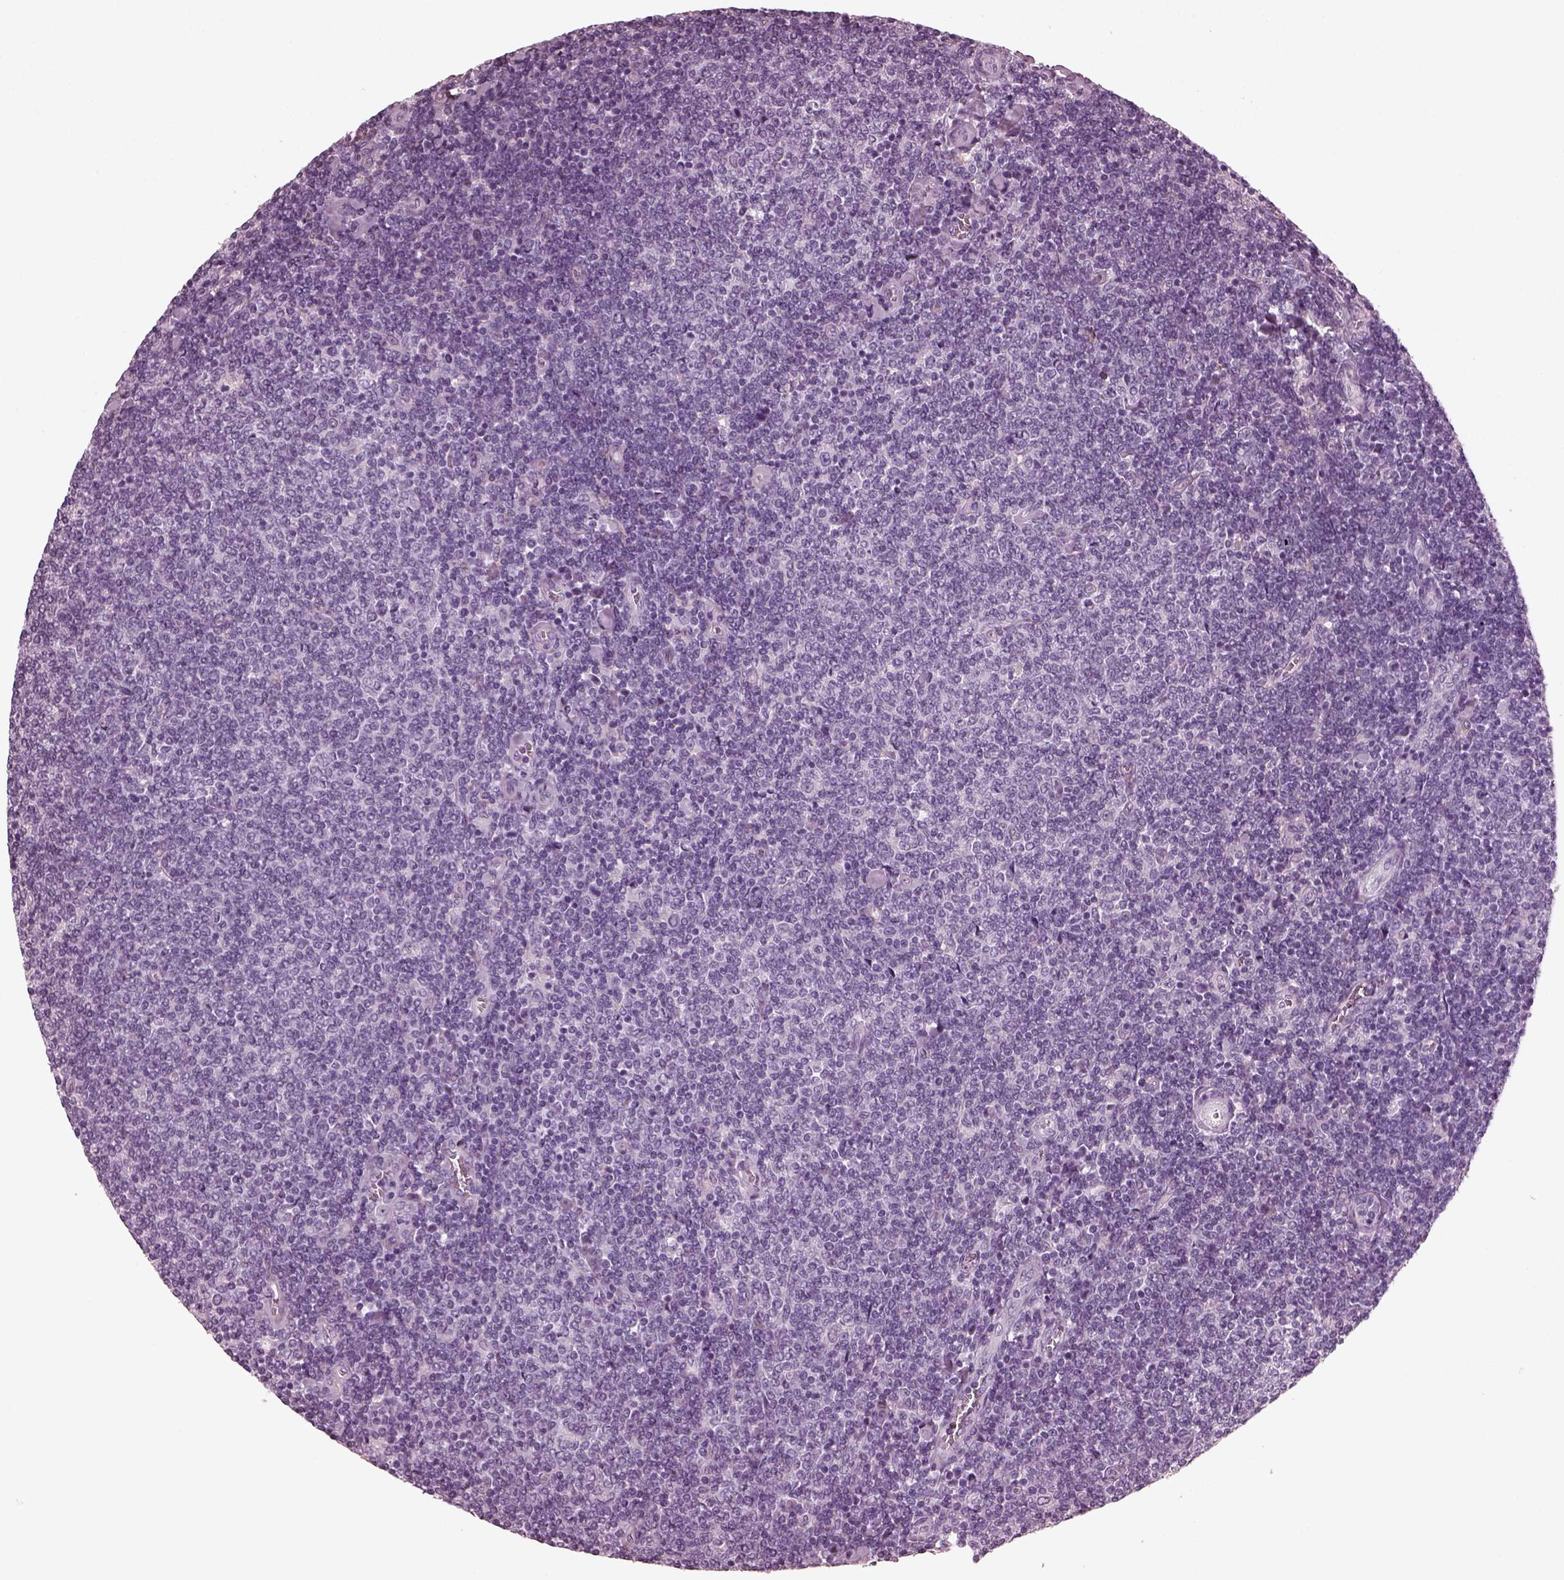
{"staining": {"intensity": "negative", "quantity": "none", "location": "none"}, "tissue": "lymphoma", "cell_type": "Tumor cells", "image_type": "cancer", "snomed": [{"axis": "morphology", "description": "Malignant lymphoma, non-Hodgkin's type, Low grade"}, {"axis": "topography", "description": "Lymph node"}], "caption": "A micrograph of low-grade malignant lymphoma, non-Hodgkin's type stained for a protein displays no brown staining in tumor cells.", "gene": "CGA", "patient": {"sex": "male", "age": 52}}